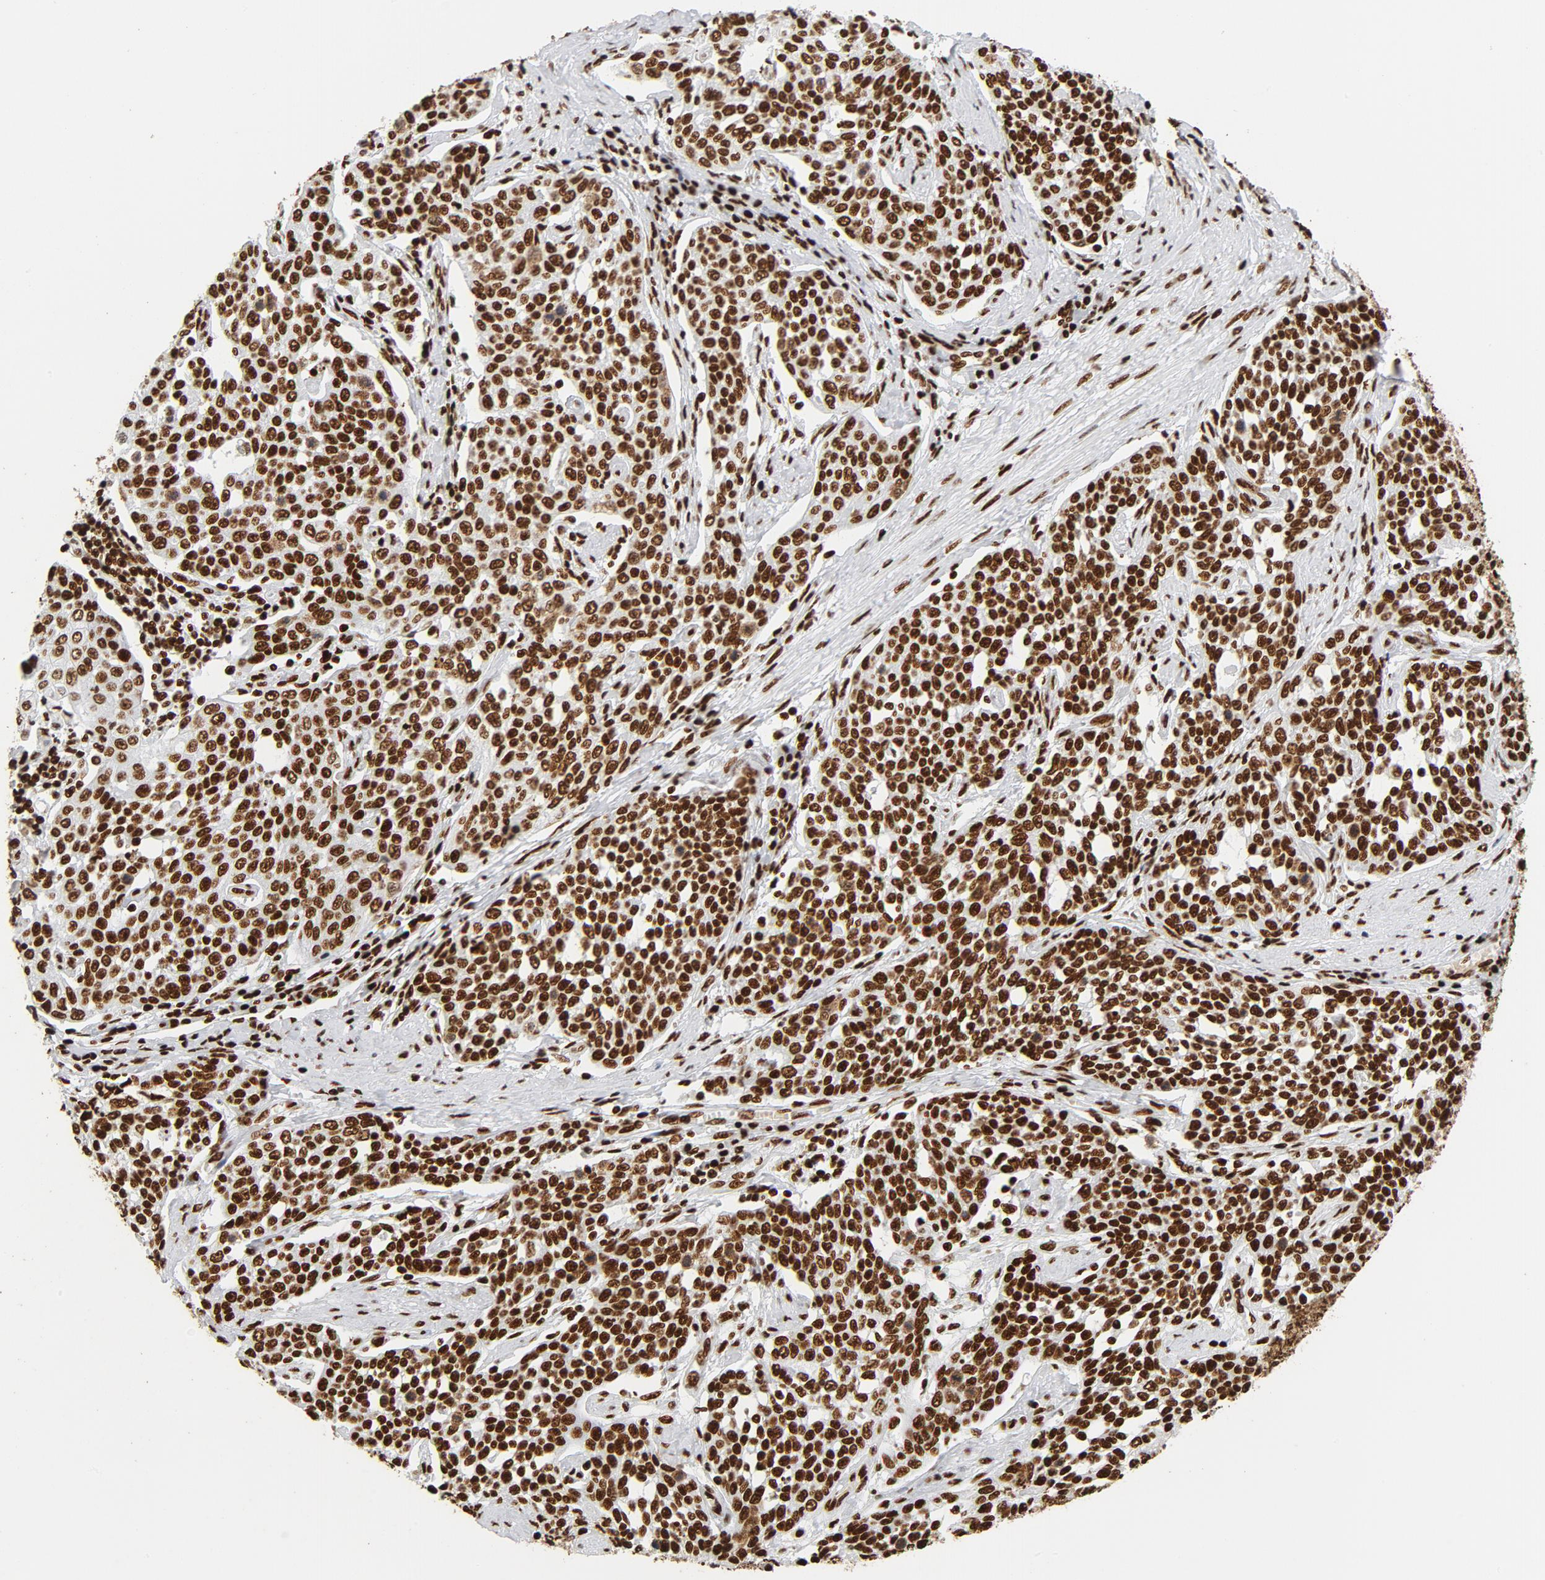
{"staining": {"intensity": "strong", "quantity": ">75%", "location": "nuclear"}, "tissue": "cervical cancer", "cell_type": "Tumor cells", "image_type": "cancer", "snomed": [{"axis": "morphology", "description": "Squamous cell carcinoma, NOS"}, {"axis": "topography", "description": "Cervix"}], "caption": "There is high levels of strong nuclear positivity in tumor cells of cervical cancer, as demonstrated by immunohistochemical staining (brown color).", "gene": "XRCC6", "patient": {"sex": "female", "age": 34}}